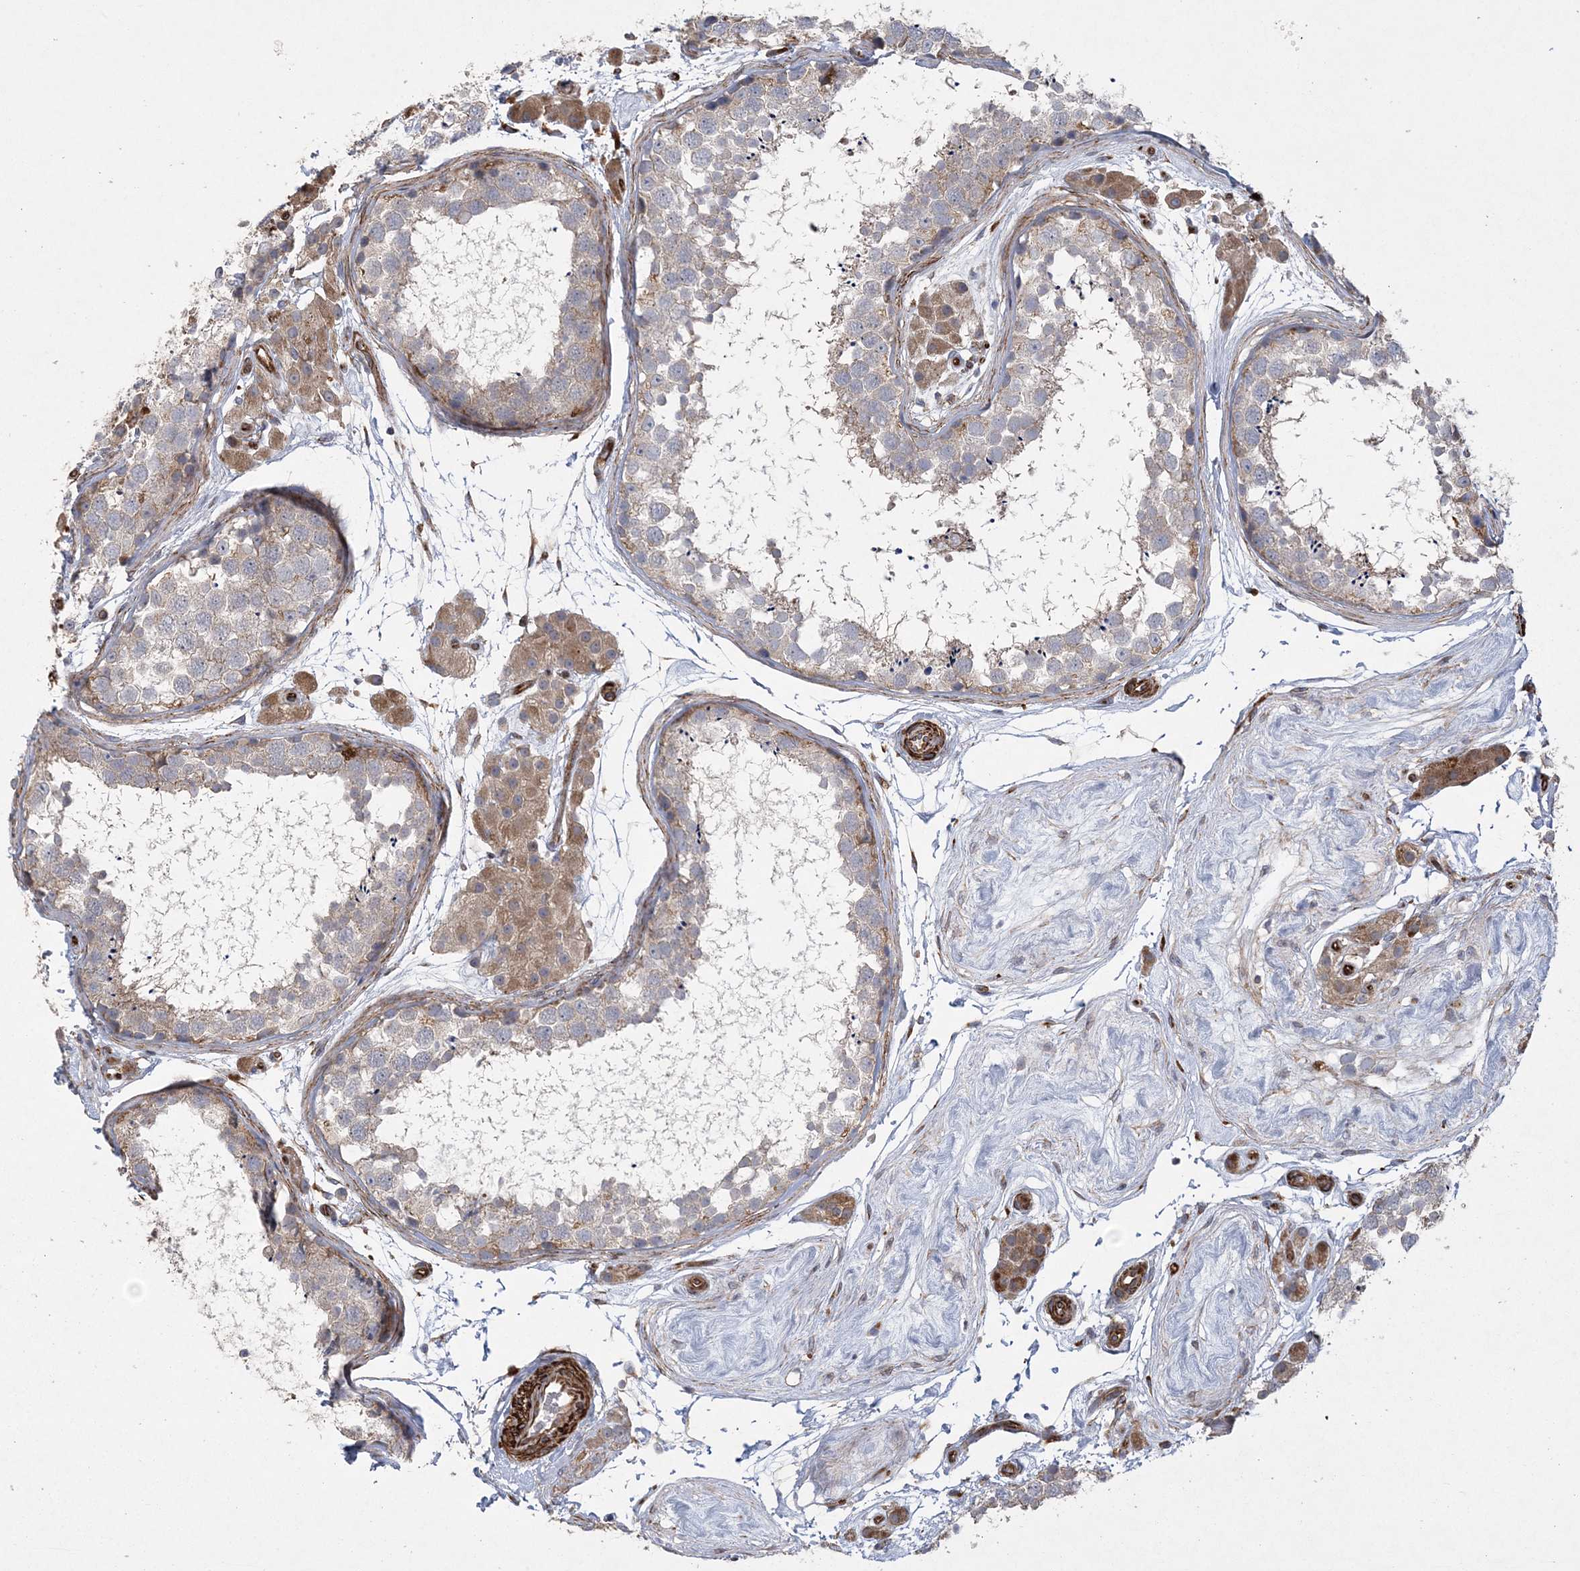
{"staining": {"intensity": "weak", "quantity": "<25%", "location": "cytoplasmic/membranous"}, "tissue": "testis", "cell_type": "Cells in seminiferous ducts", "image_type": "normal", "snomed": [{"axis": "morphology", "description": "Normal tissue, NOS"}, {"axis": "topography", "description": "Testis"}], "caption": "Immunohistochemical staining of benign testis reveals no significant positivity in cells in seminiferous ducts.", "gene": "ARSJ", "patient": {"sex": "male", "age": 56}}